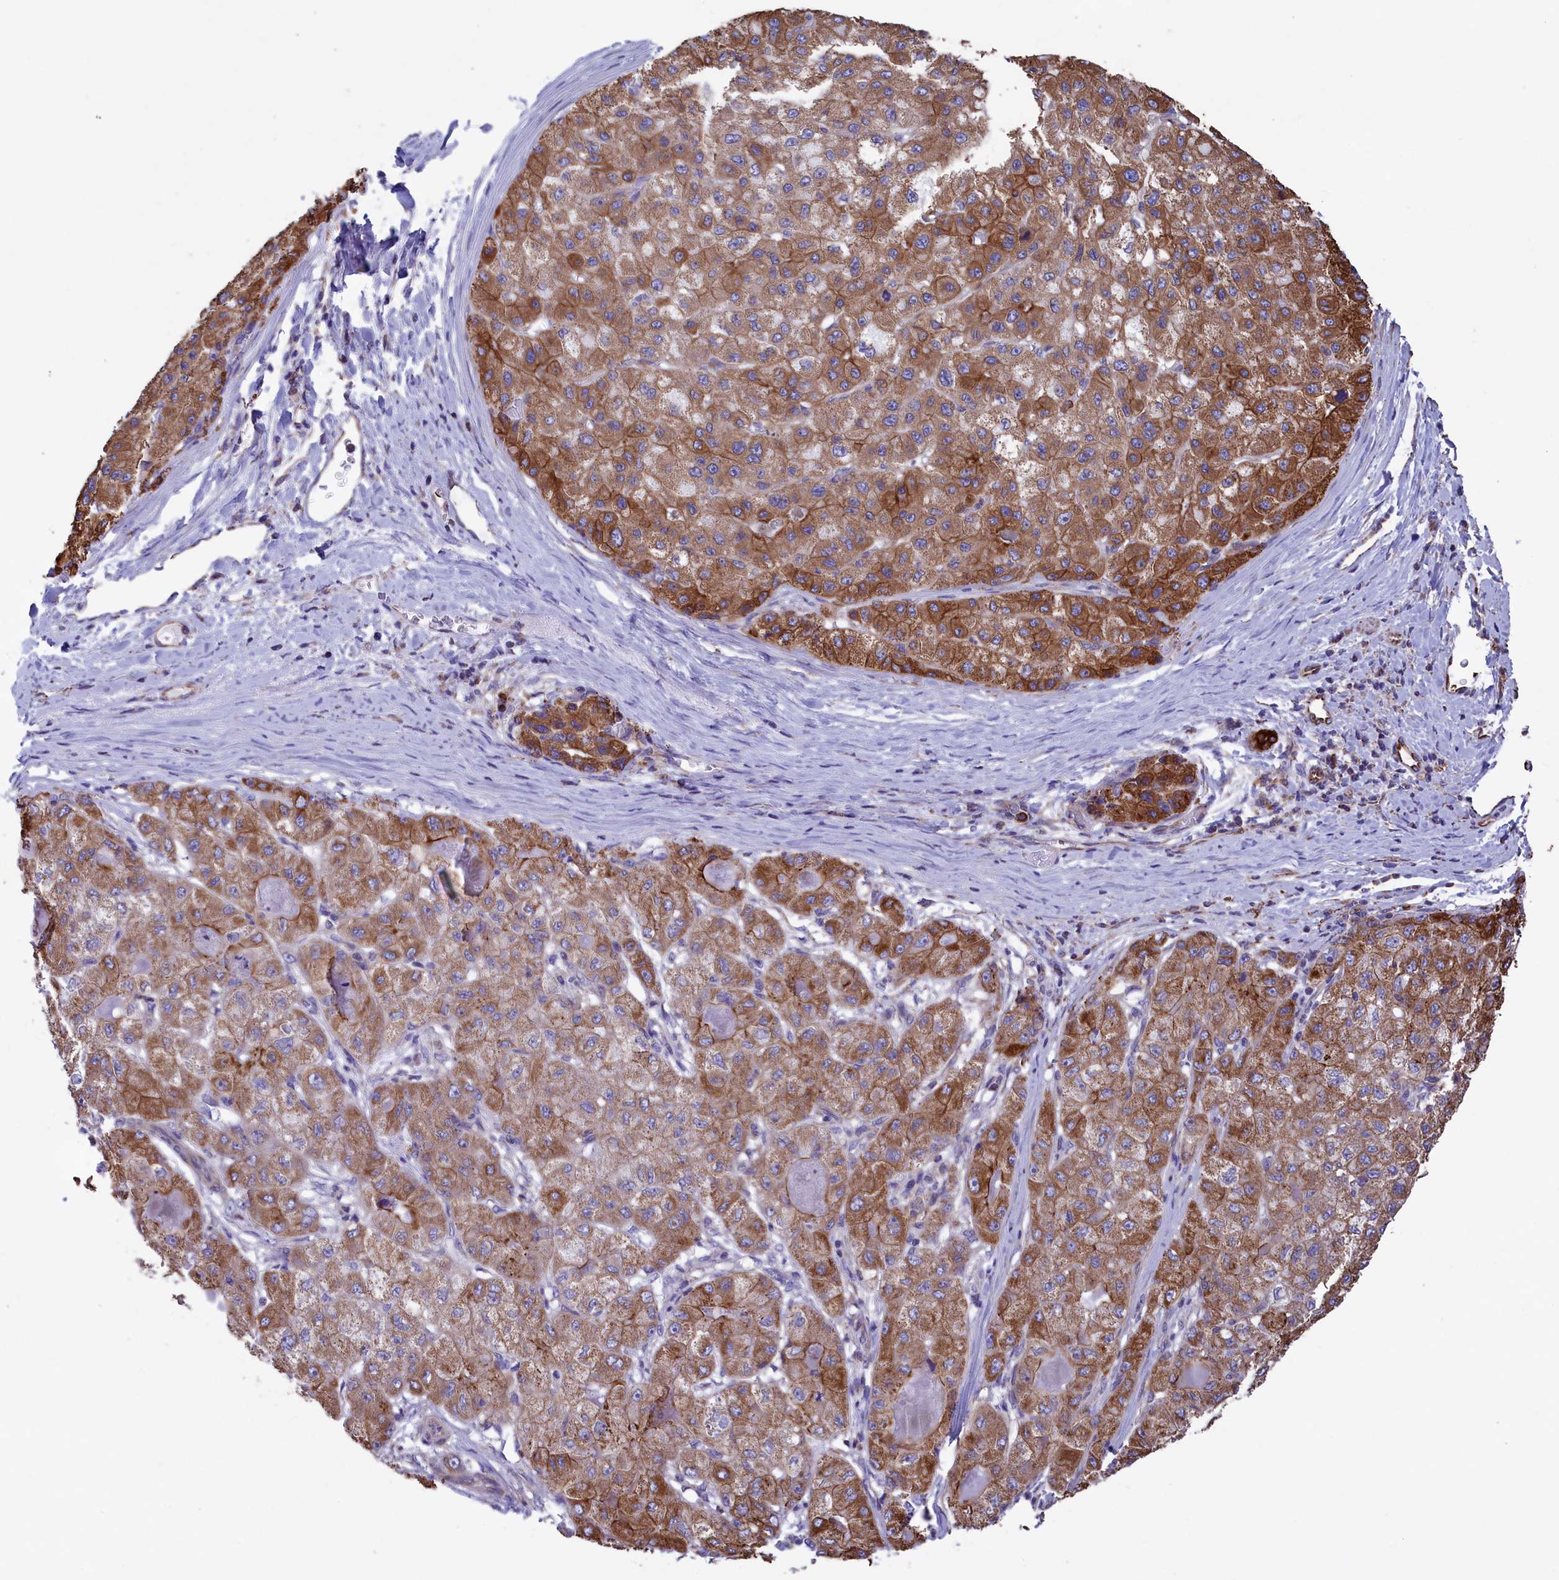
{"staining": {"intensity": "moderate", "quantity": "25%-75%", "location": "cytoplasmic/membranous"}, "tissue": "liver cancer", "cell_type": "Tumor cells", "image_type": "cancer", "snomed": [{"axis": "morphology", "description": "Carcinoma, Hepatocellular, NOS"}, {"axis": "topography", "description": "Liver"}], "caption": "An IHC histopathology image of neoplastic tissue is shown. Protein staining in brown shows moderate cytoplasmic/membranous positivity in liver cancer (hepatocellular carcinoma) within tumor cells. (DAB (3,3'-diaminobenzidine) IHC with brightfield microscopy, high magnification).", "gene": "GATB", "patient": {"sex": "male", "age": 80}}